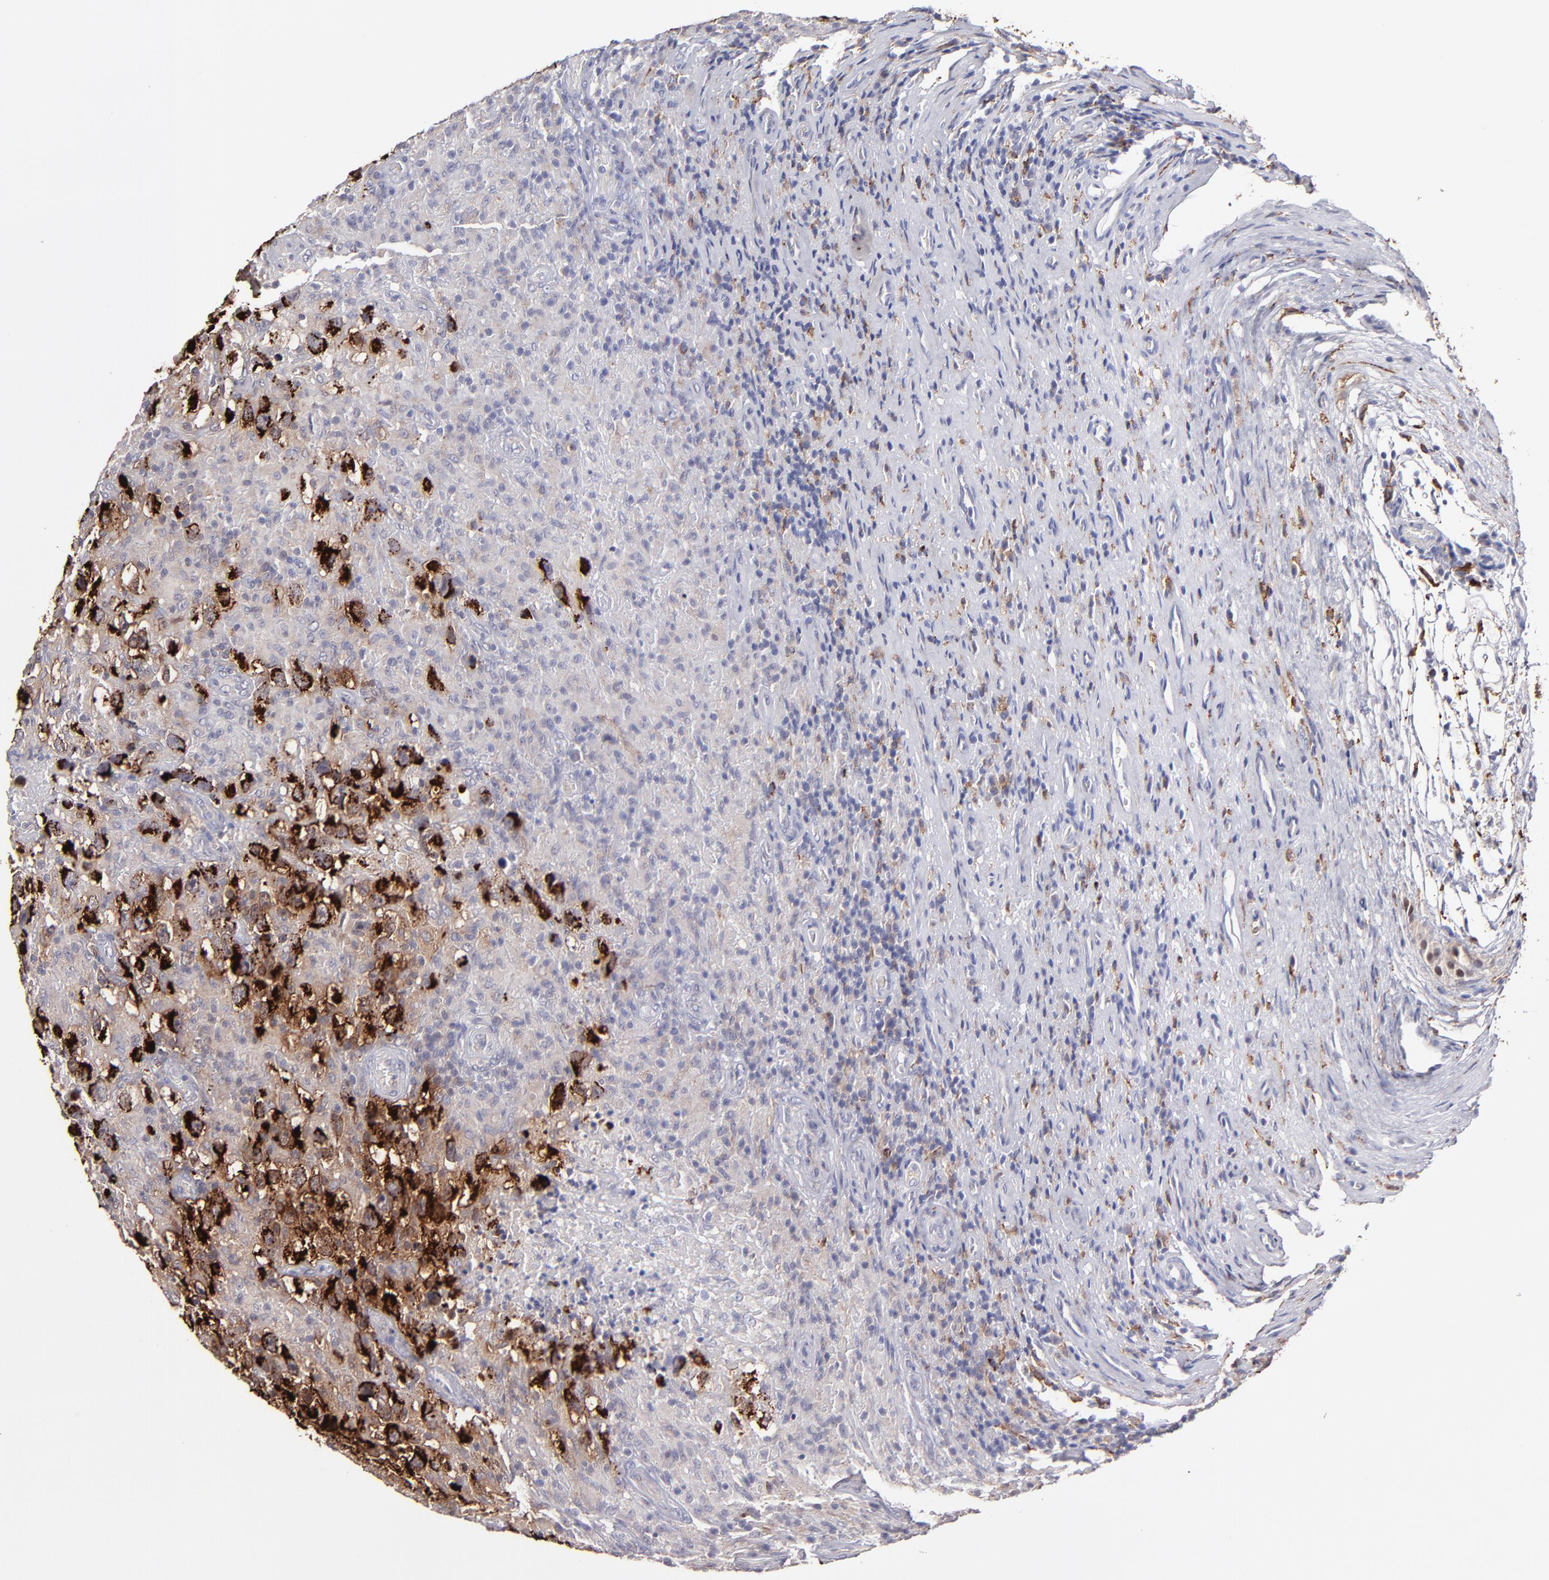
{"staining": {"intensity": "weak", "quantity": ">75%", "location": "cytoplasmic/membranous"}, "tissue": "testis cancer", "cell_type": "Tumor cells", "image_type": "cancer", "snomed": [{"axis": "morphology", "description": "Seminoma, NOS"}, {"axis": "topography", "description": "Testis"}], "caption": "The immunohistochemical stain highlights weak cytoplasmic/membranous expression in tumor cells of testis cancer tissue. (DAB (3,3'-diaminobenzidine) IHC, brown staining for protein, blue staining for nuclei).", "gene": "GLDC", "patient": {"sex": "male", "age": 34}}